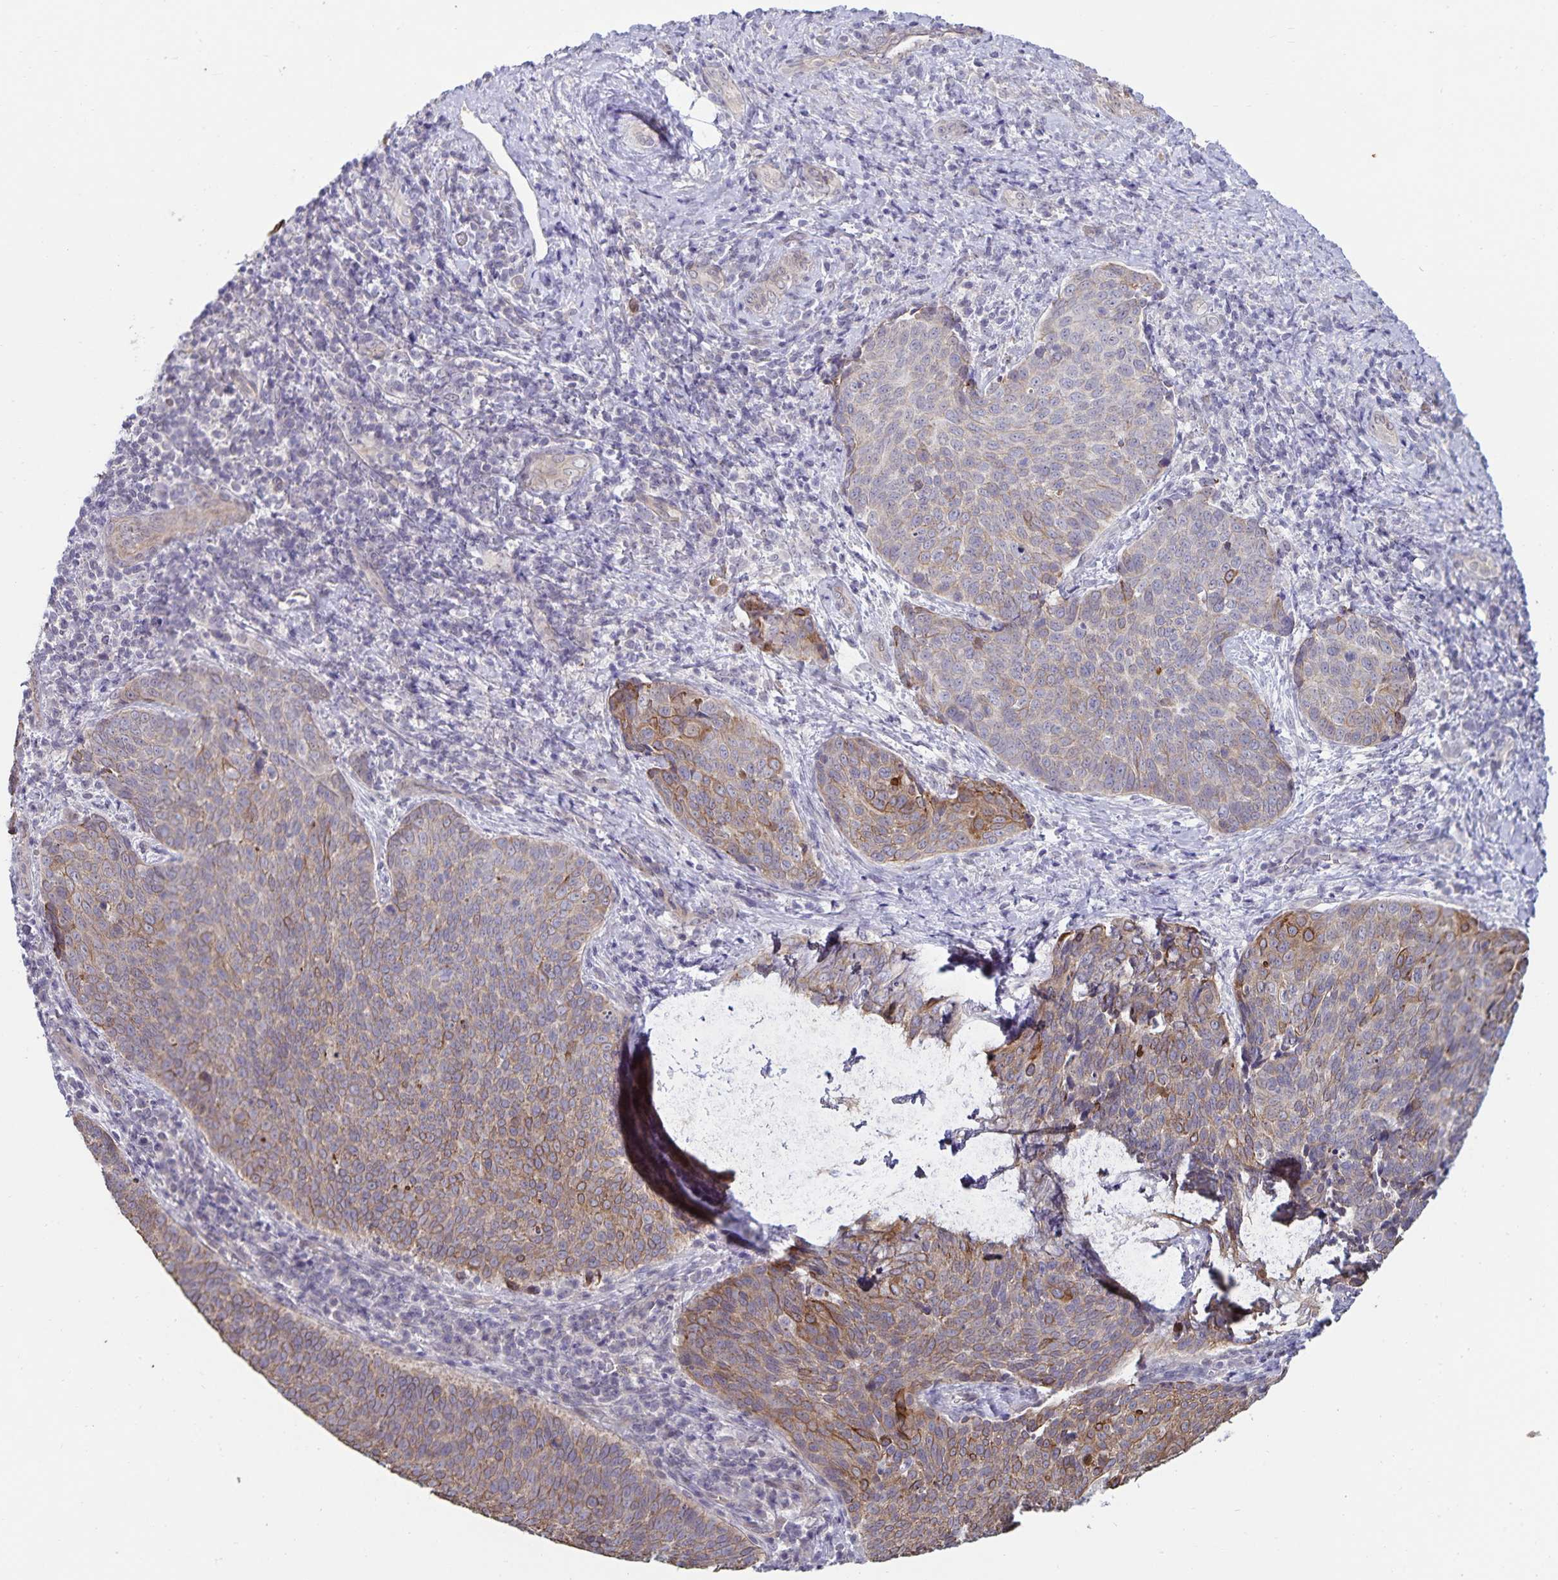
{"staining": {"intensity": "moderate", "quantity": "<25%", "location": "cytoplasmic/membranous"}, "tissue": "cervical cancer", "cell_type": "Tumor cells", "image_type": "cancer", "snomed": [{"axis": "morphology", "description": "Squamous cell carcinoma, NOS"}, {"axis": "topography", "description": "Cervix"}], "caption": "Approximately <25% of tumor cells in squamous cell carcinoma (cervical) reveal moderate cytoplasmic/membranous protein positivity as visualized by brown immunohistochemical staining.", "gene": "CDKN2B", "patient": {"sex": "female", "age": 34}}